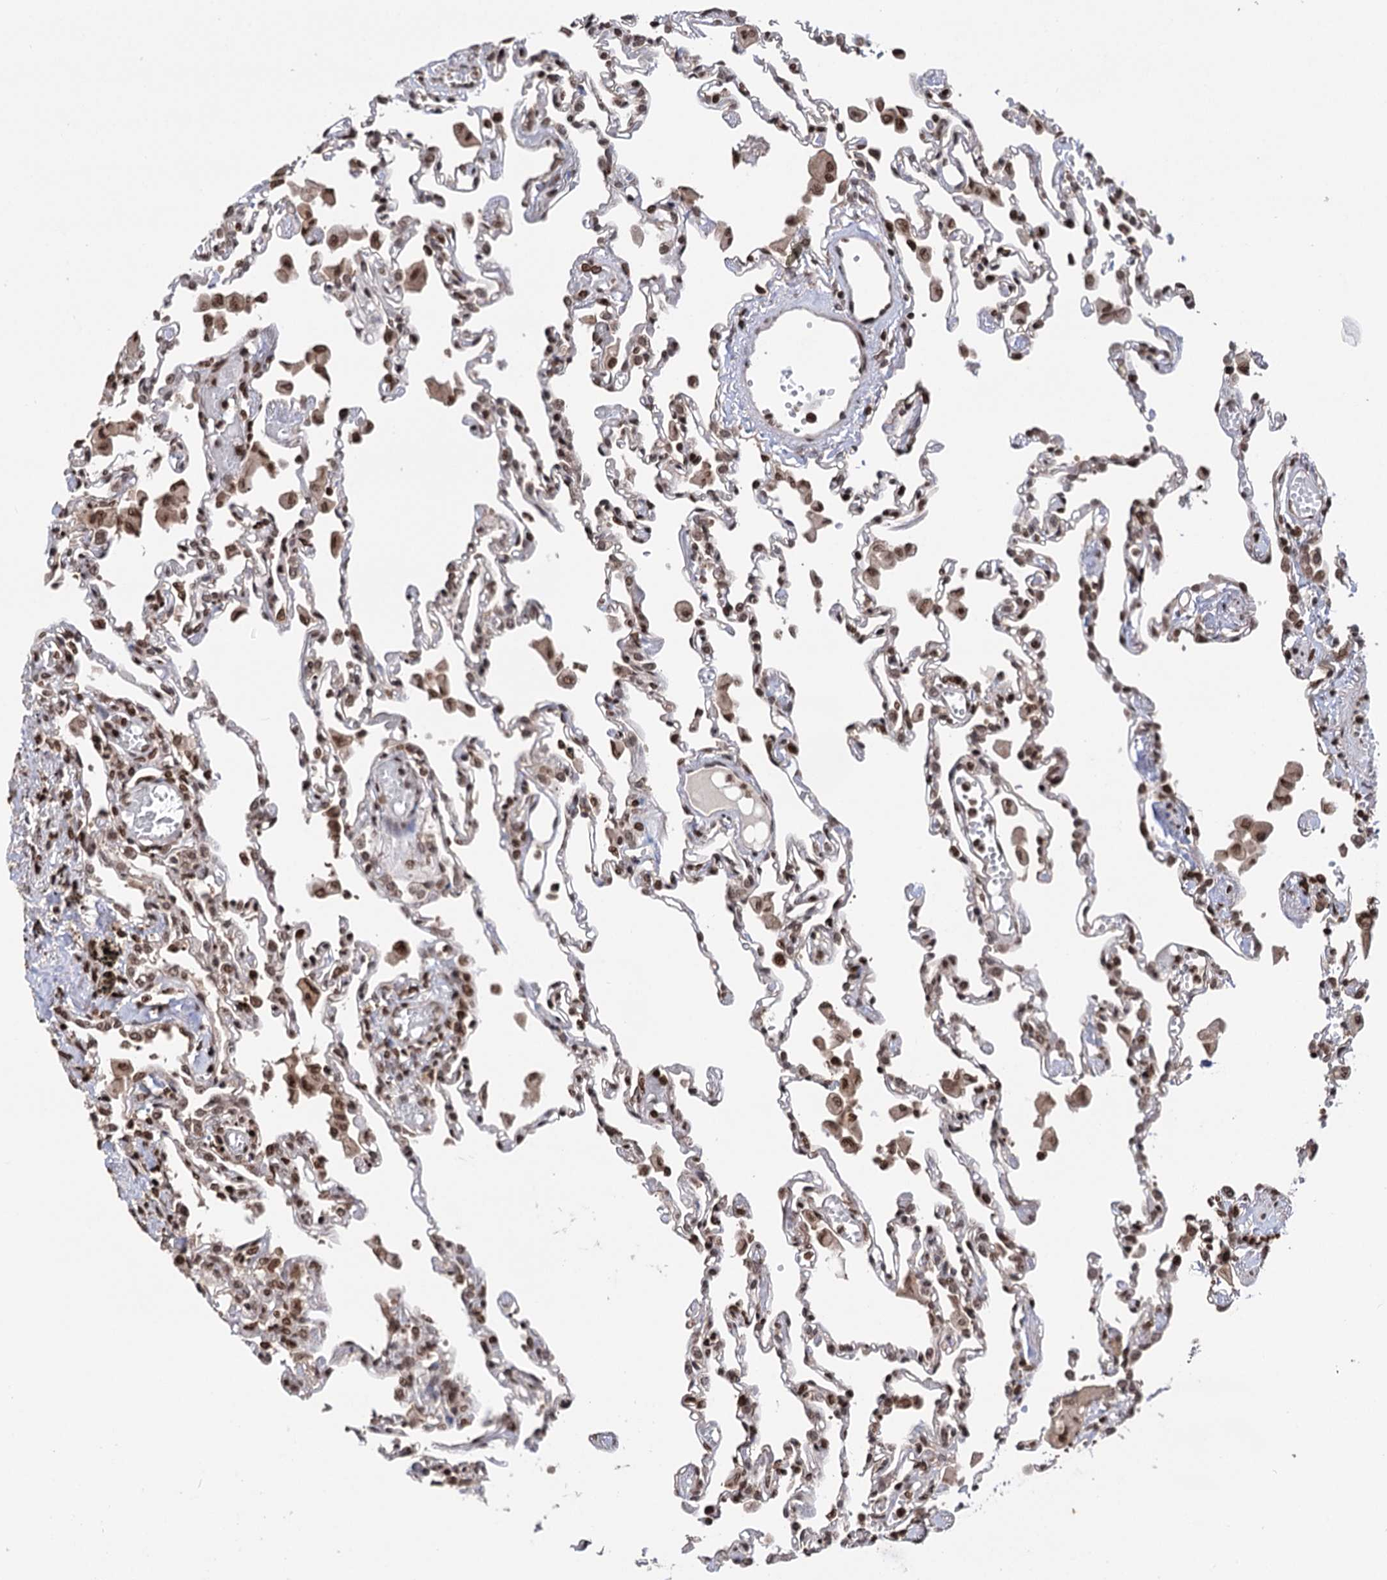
{"staining": {"intensity": "moderate", "quantity": "25%-75%", "location": "nuclear"}, "tissue": "lung", "cell_type": "Alveolar cells", "image_type": "normal", "snomed": [{"axis": "morphology", "description": "Normal tissue, NOS"}, {"axis": "topography", "description": "Bronchus"}, {"axis": "topography", "description": "Lung"}], "caption": "This histopathology image displays unremarkable lung stained with IHC to label a protein in brown. The nuclear of alveolar cells show moderate positivity for the protein. Nuclei are counter-stained blue.", "gene": "CCDC77", "patient": {"sex": "female", "age": 49}}